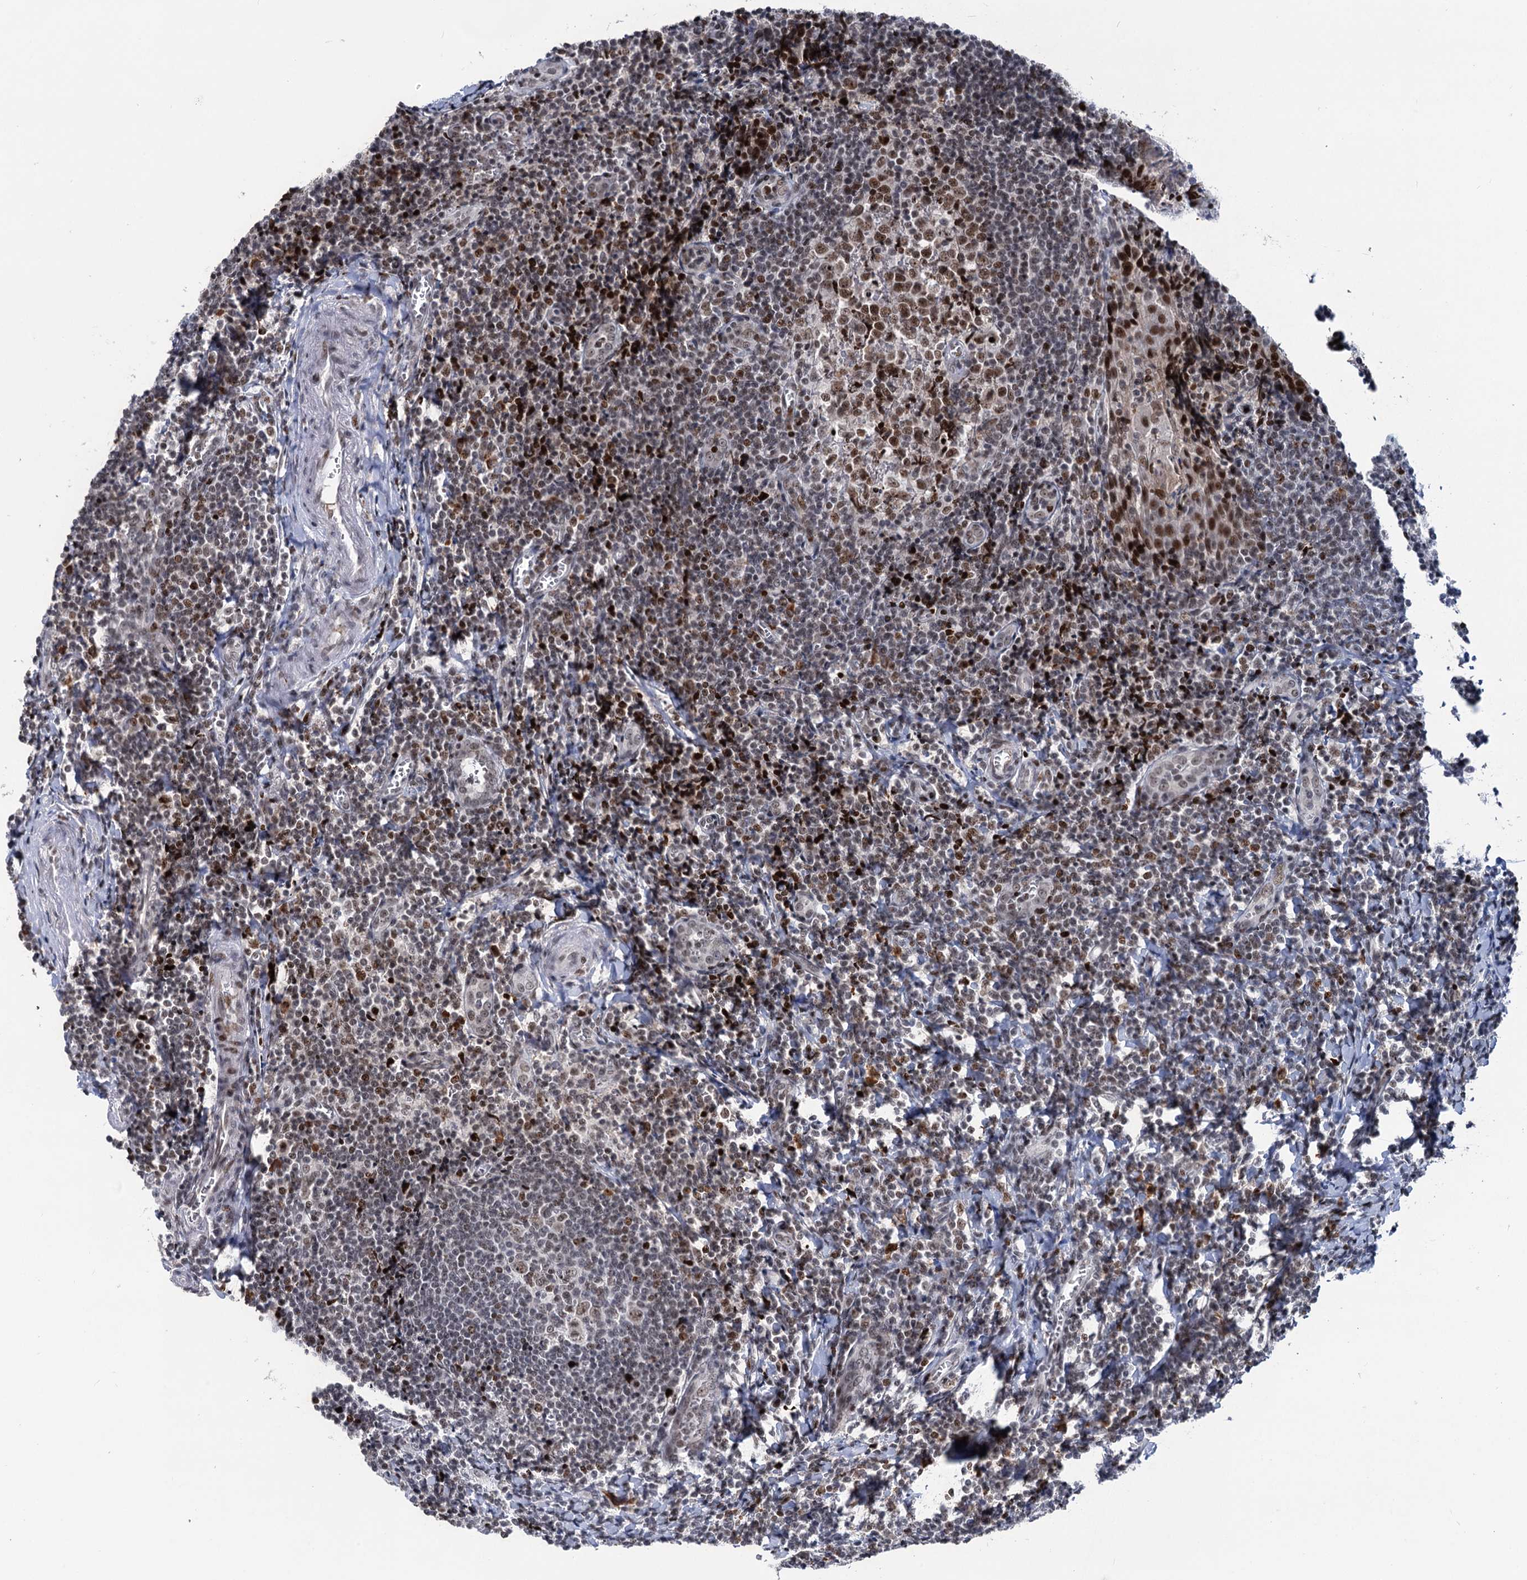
{"staining": {"intensity": "moderate", "quantity": ">75%", "location": "nuclear"}, "tissue": "tonsil", "cell_type": "Germinal center cells", "image_type": "normal", "snomed": [{"axis": "morphology", "description": "Normal tissue, NOS"}, {"axis": "topography", "description": "Tonsil"}], "caption": "Immunohistochemistry (IHC) photomicrograph of normal tonsil stained for a protein (brown), which demonstrates medium levels of moderate nuclear staining in approximately >75% of germinal center cells.", "gene": "ZCCHC10", "patient": {"sex": "male", "age": 27}}